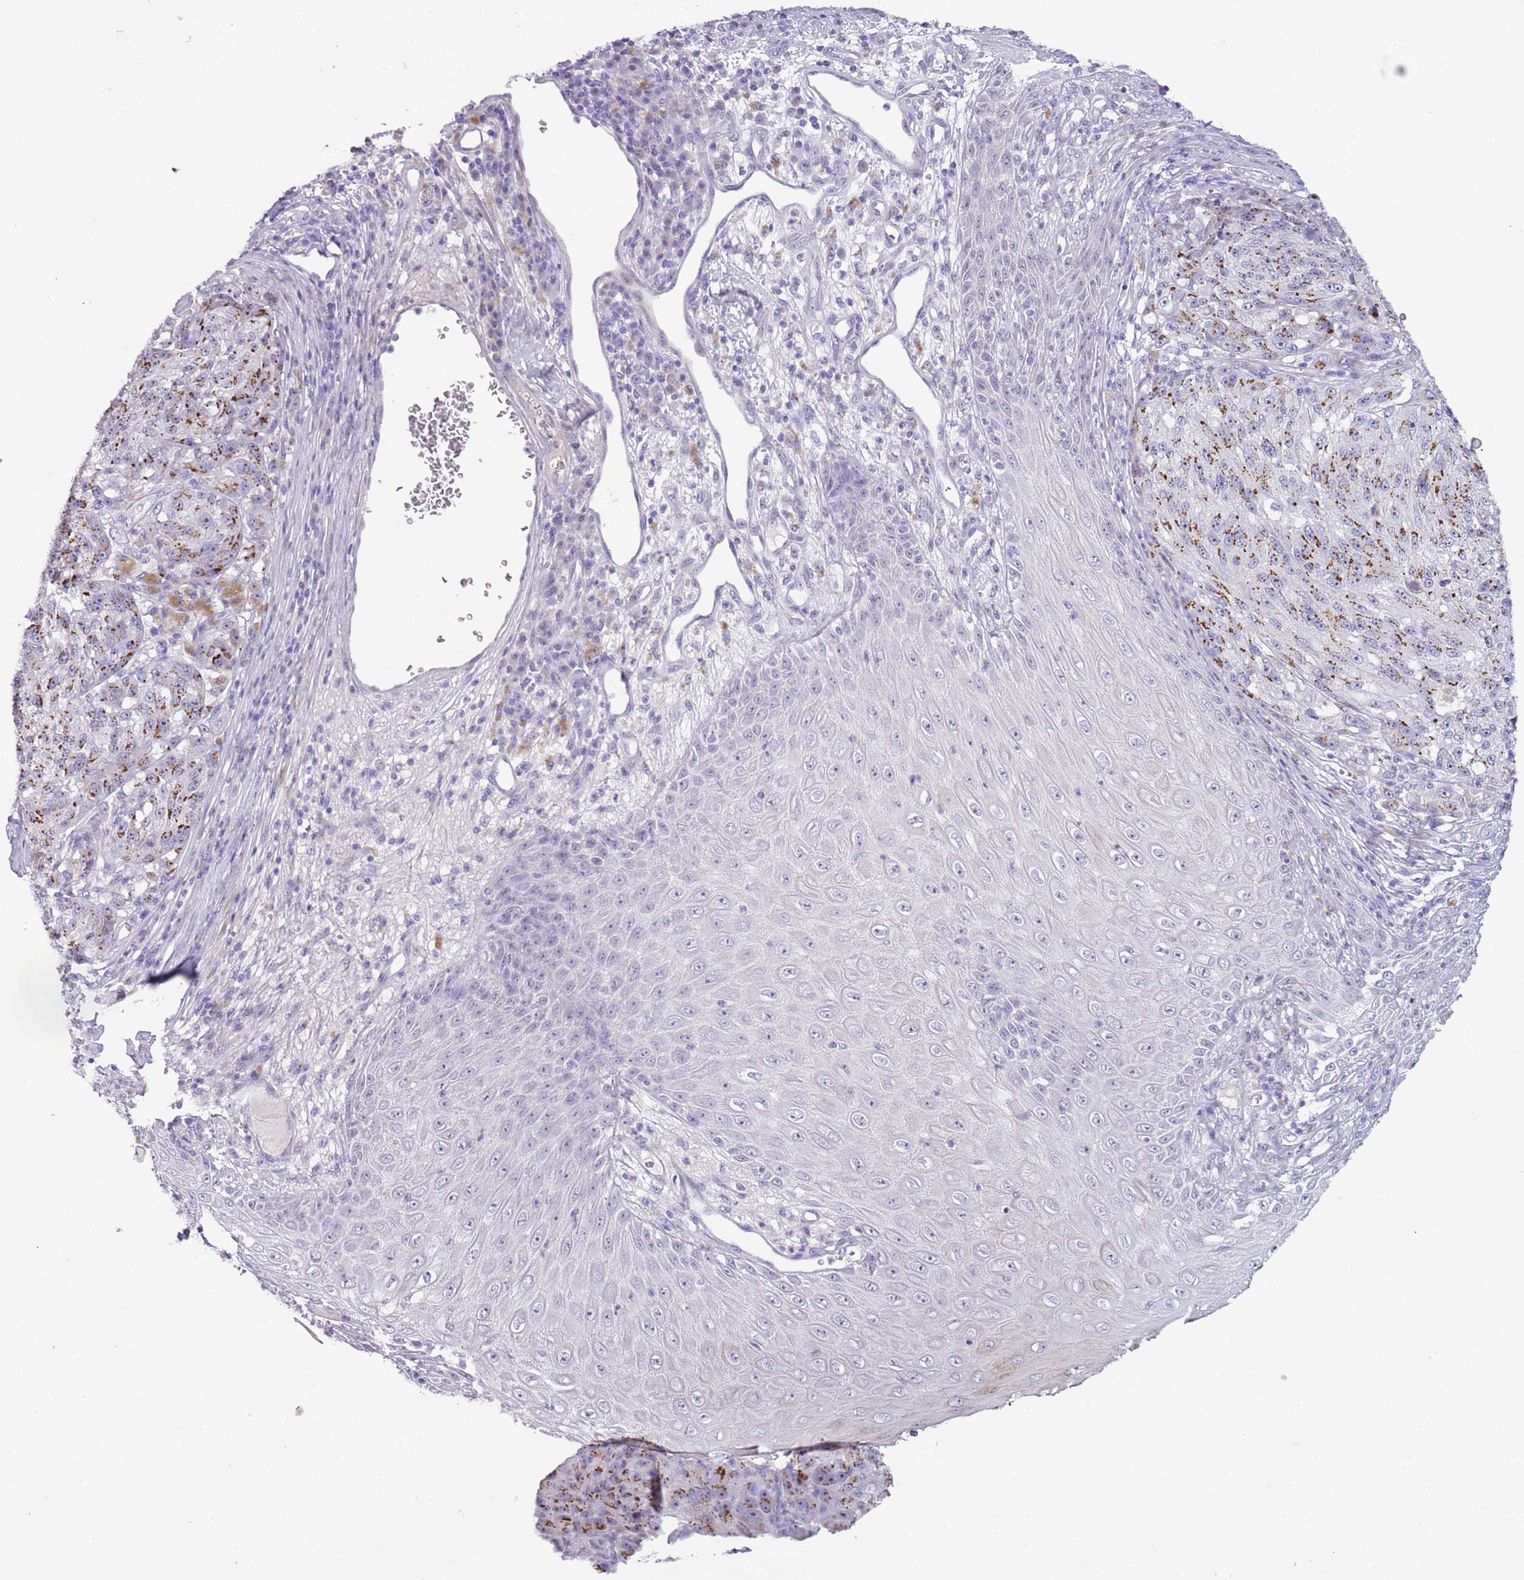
{"staining": {"intensity": "moderate", "quantity": ">75%", "location": "cytoplasmic/membranous"}, "tissue": "melanoma", "cell_type": "Tumor cells", "image_type": "cancer", "snomed": [{"axis": "morphology", "description": "Malignant melanoma, NOS"}, {"axis": "topography", "description": "Skin"}], "caption": "This histopathology image shows melanoma stained with IHC to label a protein in brown. The cytoplasmic/membranous of tumor cells show moderate positivity for the protein. Nuclei are counter-stained blue.", "gene": "NBPF6", "patient": {"sex": "male", "age": 53}}